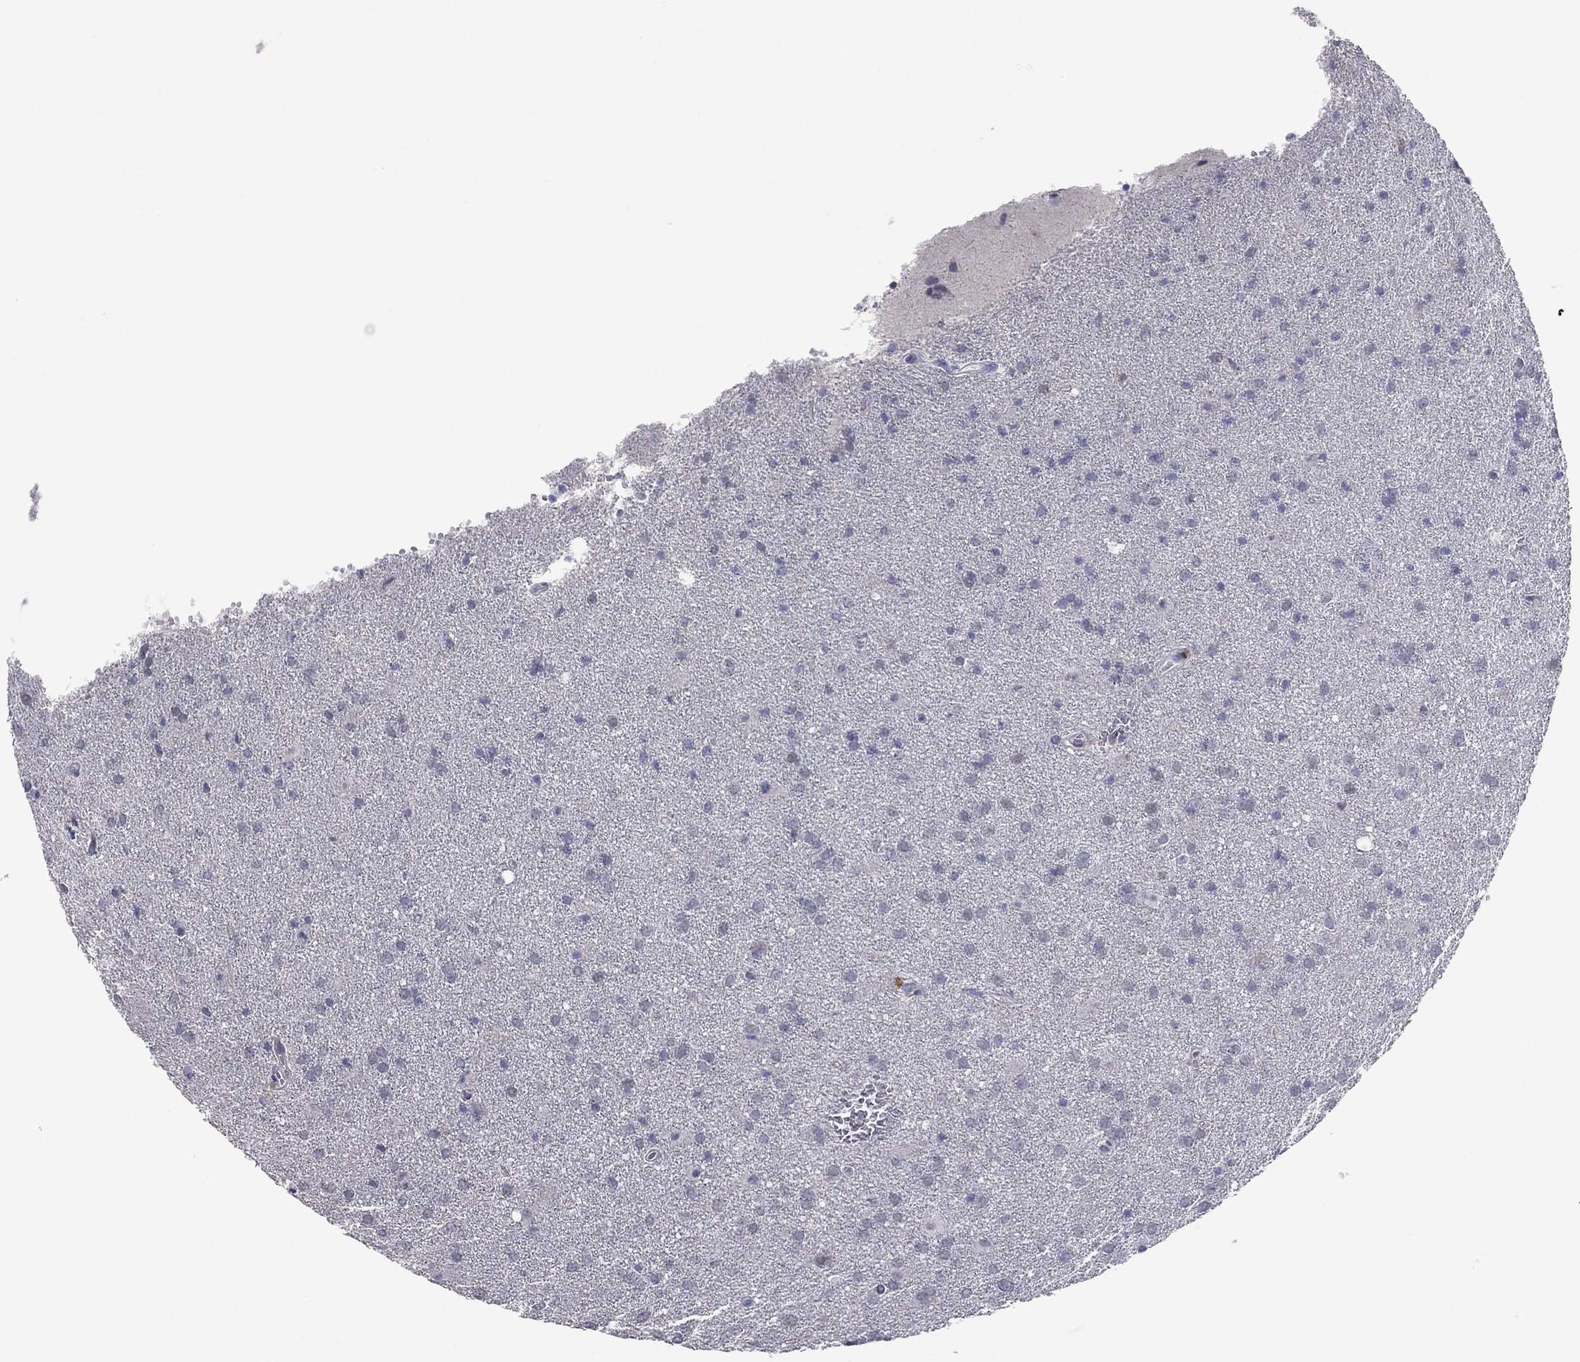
{"staining": {"intensity": "negative", "quantity": "none", "location": "none"}, "tissue": "glioma", "cell_type": "Tumor cells", "image_type": "cancer", "snomed": [{"axis": "morphology", "description": "Glioma, malignant, Low grade"}, {"axis": "topography", "description": "Brain"}], "caption": "Tumor cells show no significant expression in glioma.", "gene": "IP6K3", "patient": {"sex": "male", "age": 58}}